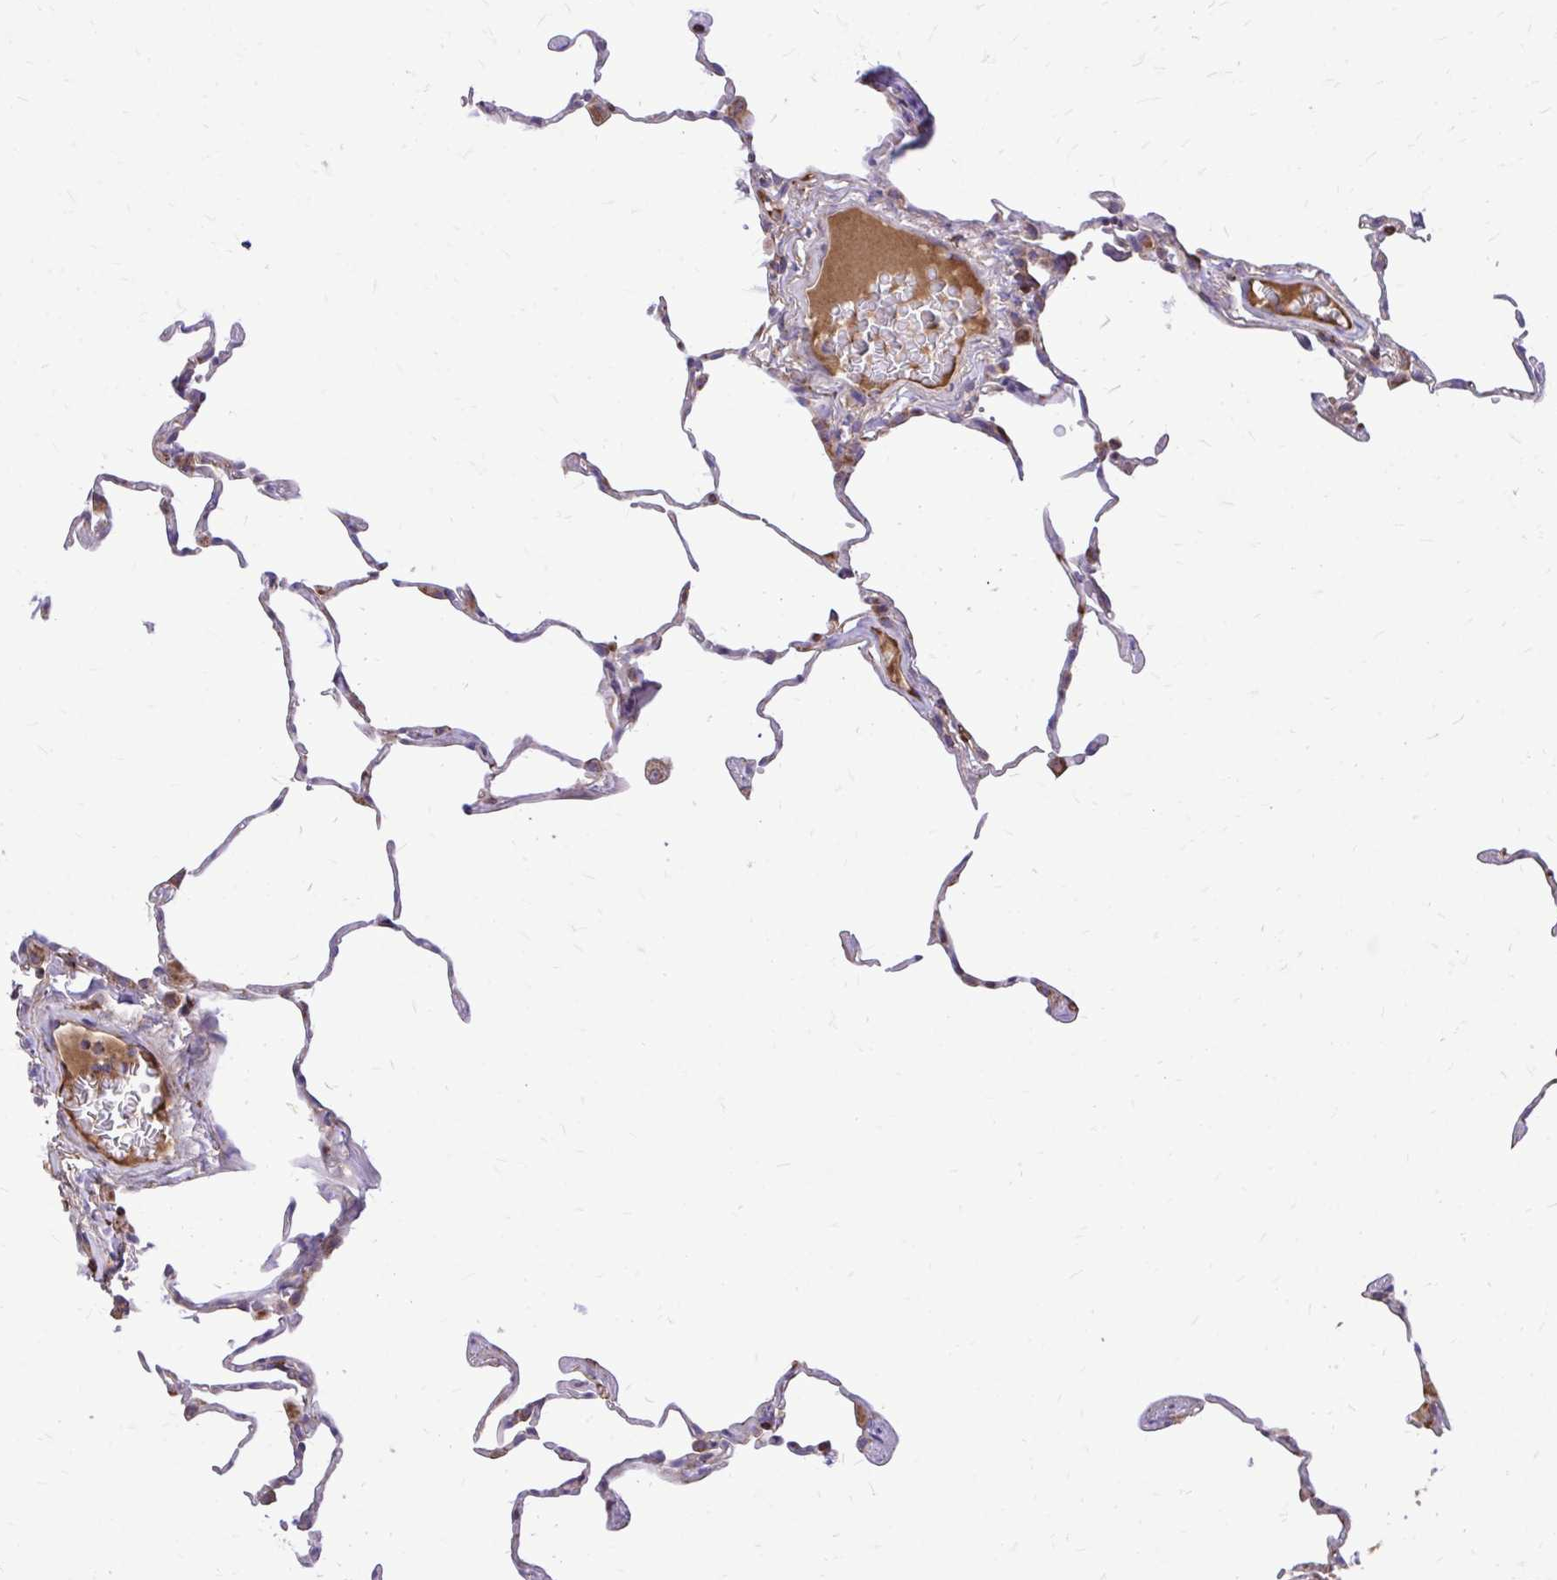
{"staining": {"intensity": "weak", "quantity": "<25%", "location": "cytoplasmic/membranous"}, "tissue": "lung", "cell_type": "Alveolar cells", "image_type": "normal", "snomed": [{"axis": "morphology", "description": "Normal tissue, NOS"}, {"axis": "topography", "description": "Lung"}], "caption": "This is an IHC photomicrograph of benign human lung. There is no positivity in alveolar cells.", "gene": "ATP13A2", "patient": {"sex": "female", "age": 57}}